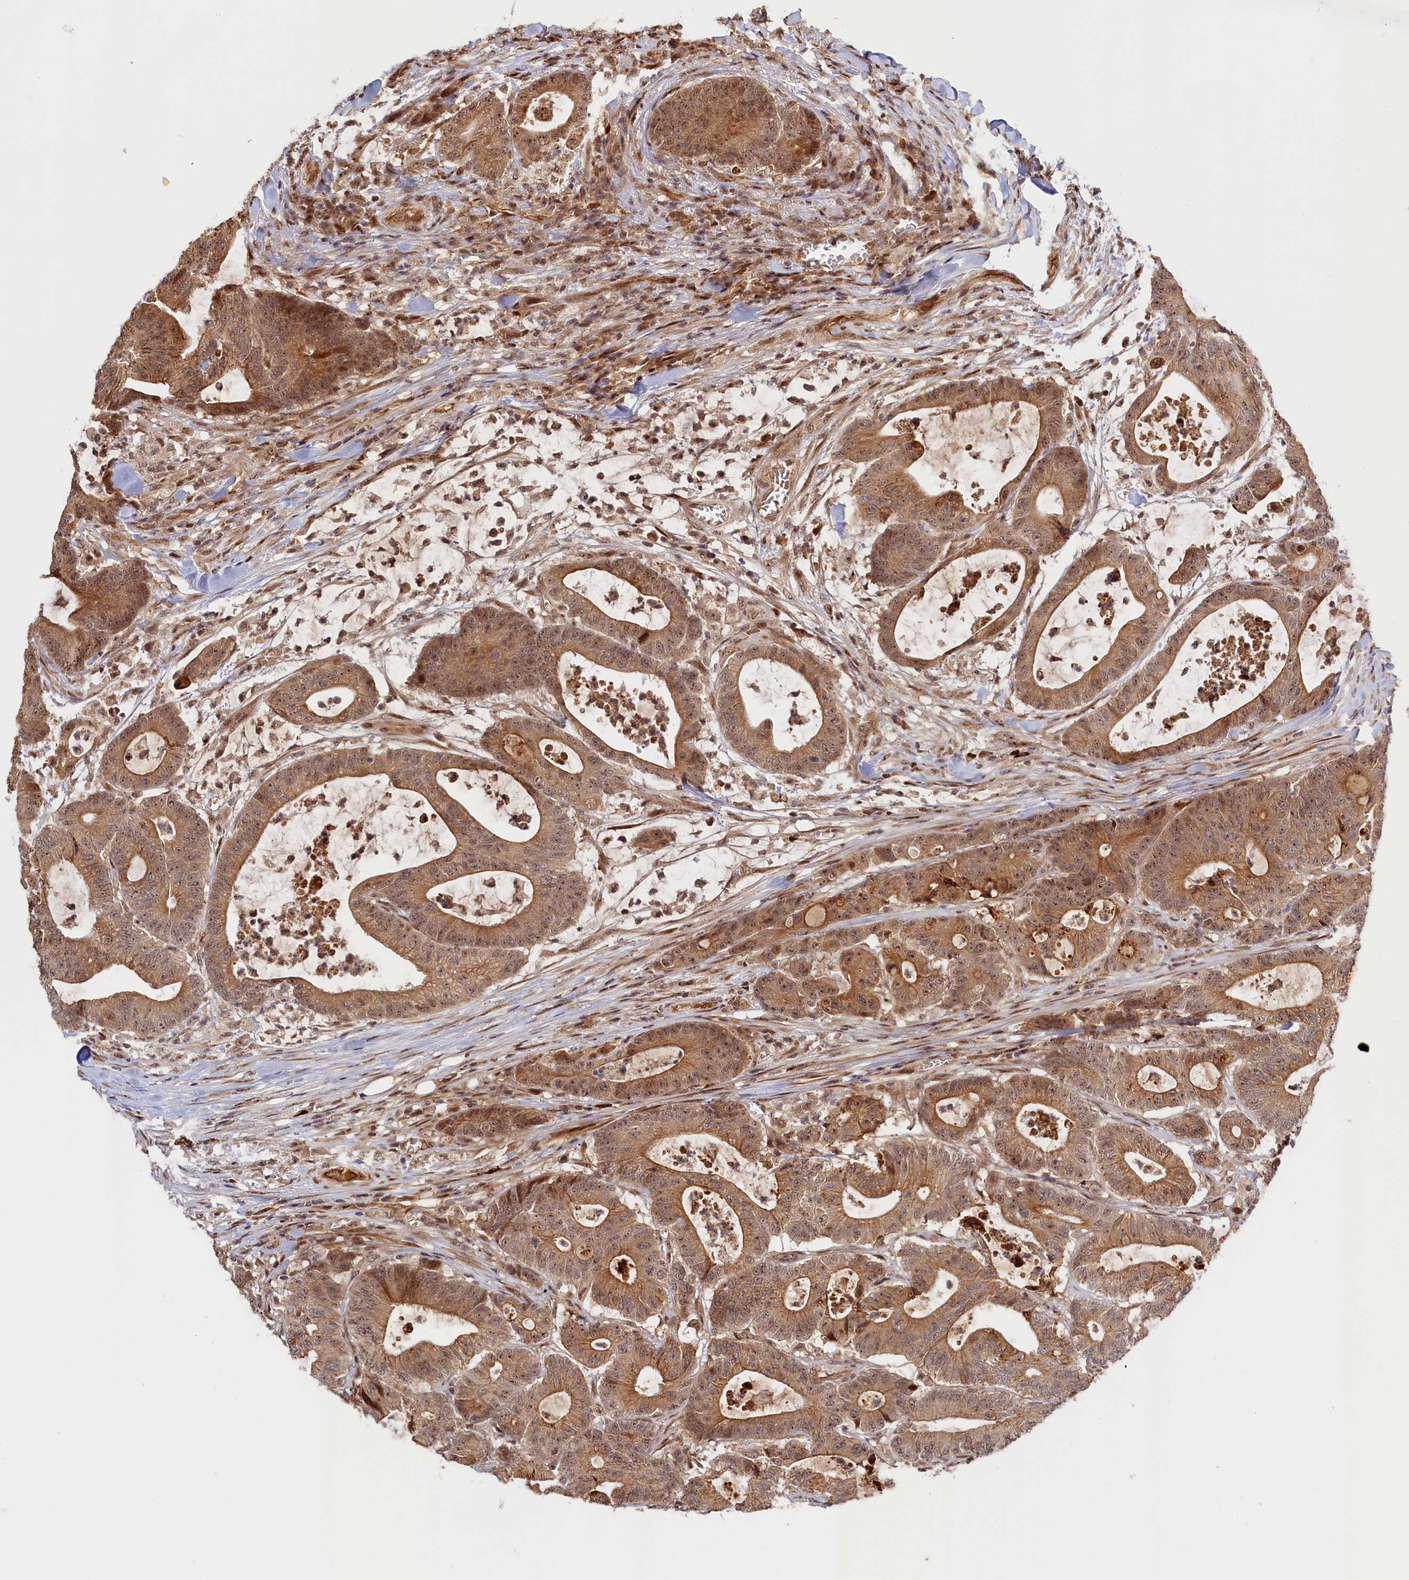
{"staining": {"intensity": "moderate", "quantity": ">75%", "location": "cytoplasmic/membranous,nuclear"}, "tissue": "colorectal cancer", "cell_type": "Tumor cells", "image_type": "cancer", "snomed": [{"axis": "morphology", "description": "Adenocarcinoma, NOS"}, {"axis": "topography", "description": "Colon"}], "caption": "There is medium levels of moderate cytoplasmic/membranous and nuclear staining in tumor cells of colorectal adenocarcinoma, as demonstrated by immunohistochemical staining (brown color).", "gene": "ANKRD24", "patient": {"sex": "female", "age": 84}}